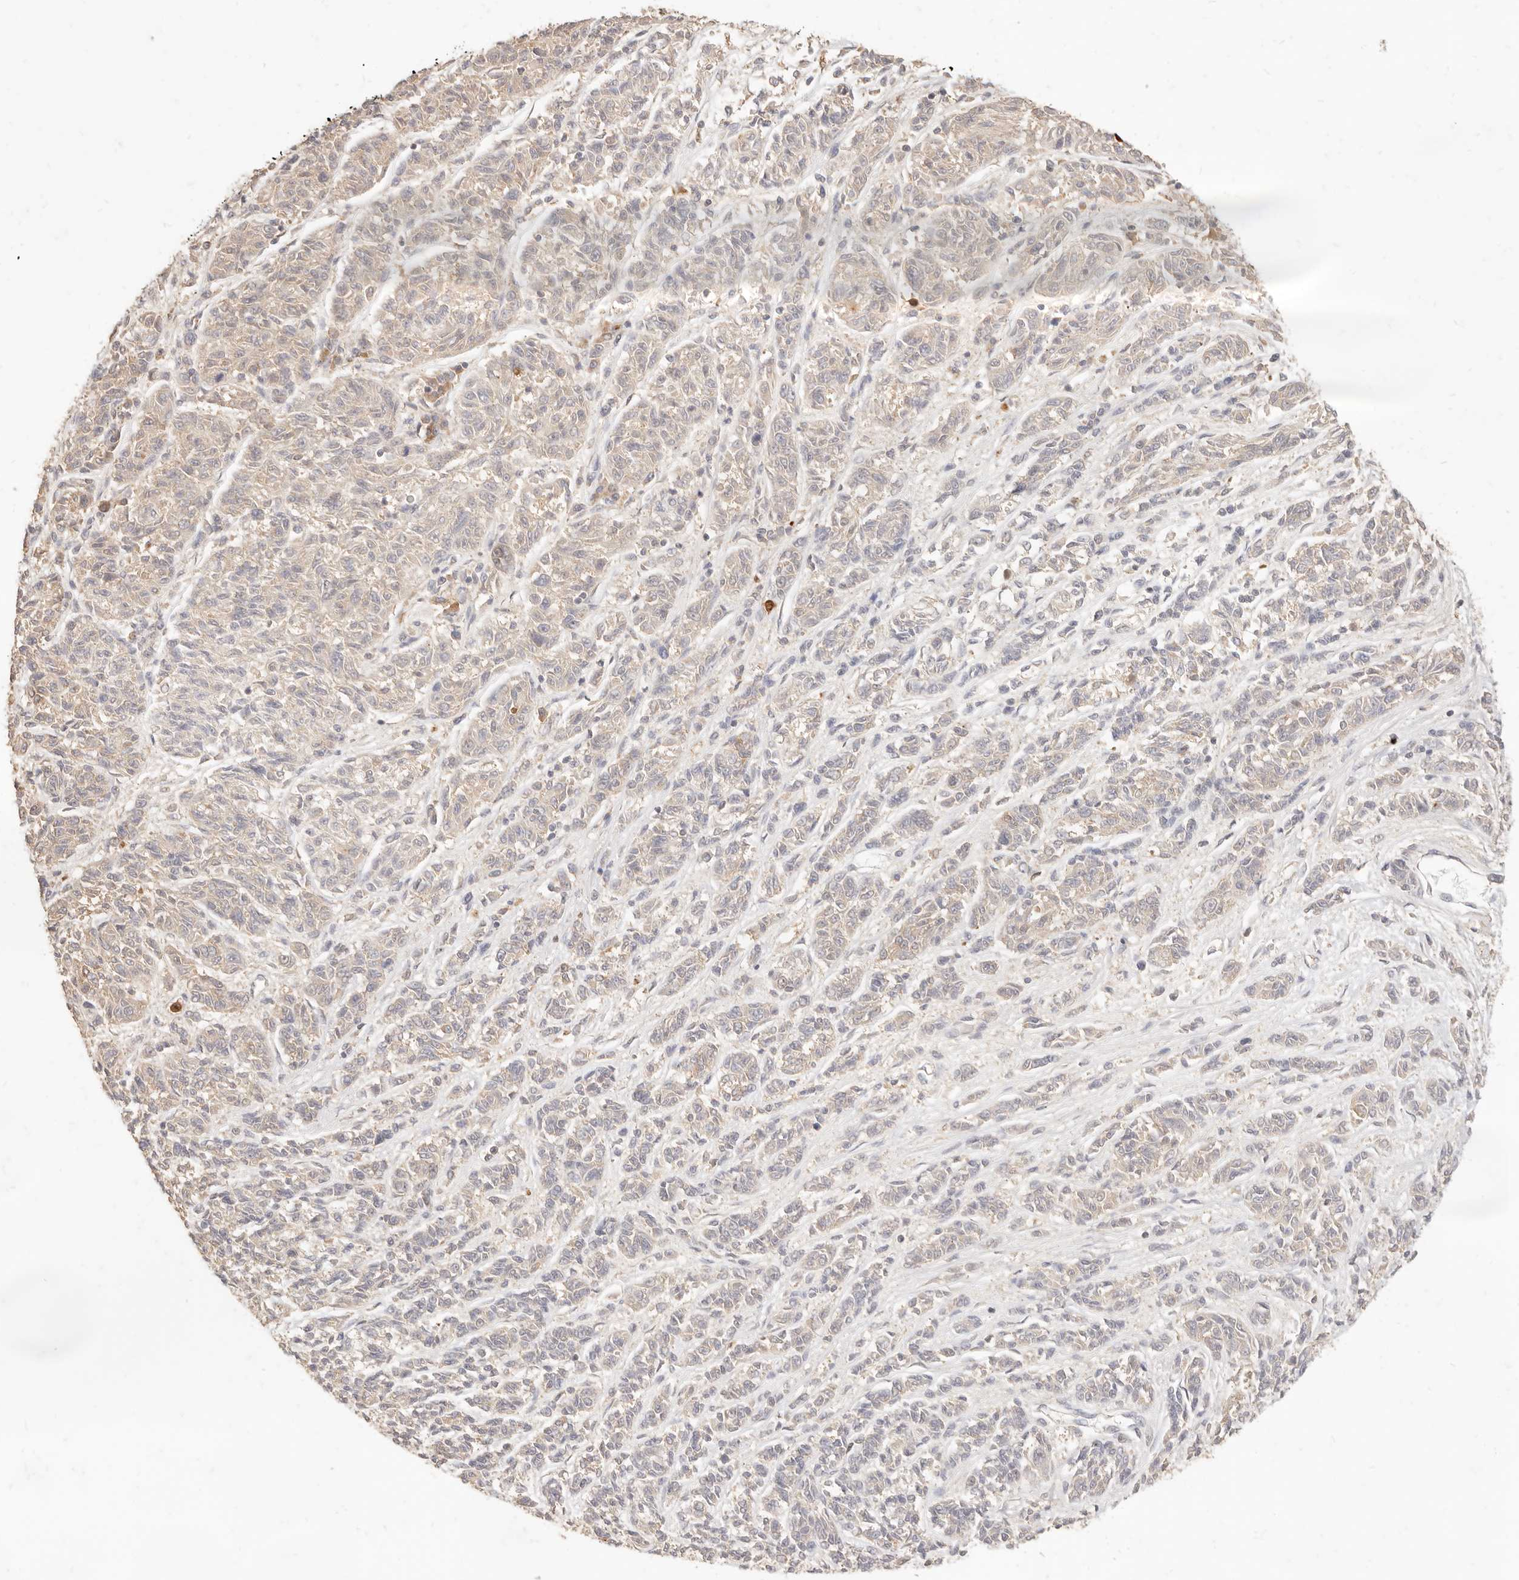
{"staining": {"intensity": "negative", "quantity": "none", "location": "none"}, "tissue": "melanoma", "cell_type": "Tumor cells", "image_type": "cancer", "snomed": [{"axis": "morphology", "description": "Malignant melanoma, NOS"}, {"axis": "topography", "description": "Skin"}], "caption": "An immunohistochemistry (IHC) photomicrograph of malignant melanoma is shown. There is no staining in tumor cells of malignant melanoma.", "gene": "TMTC2", "patient": {"sex": "male", "age": 53}}